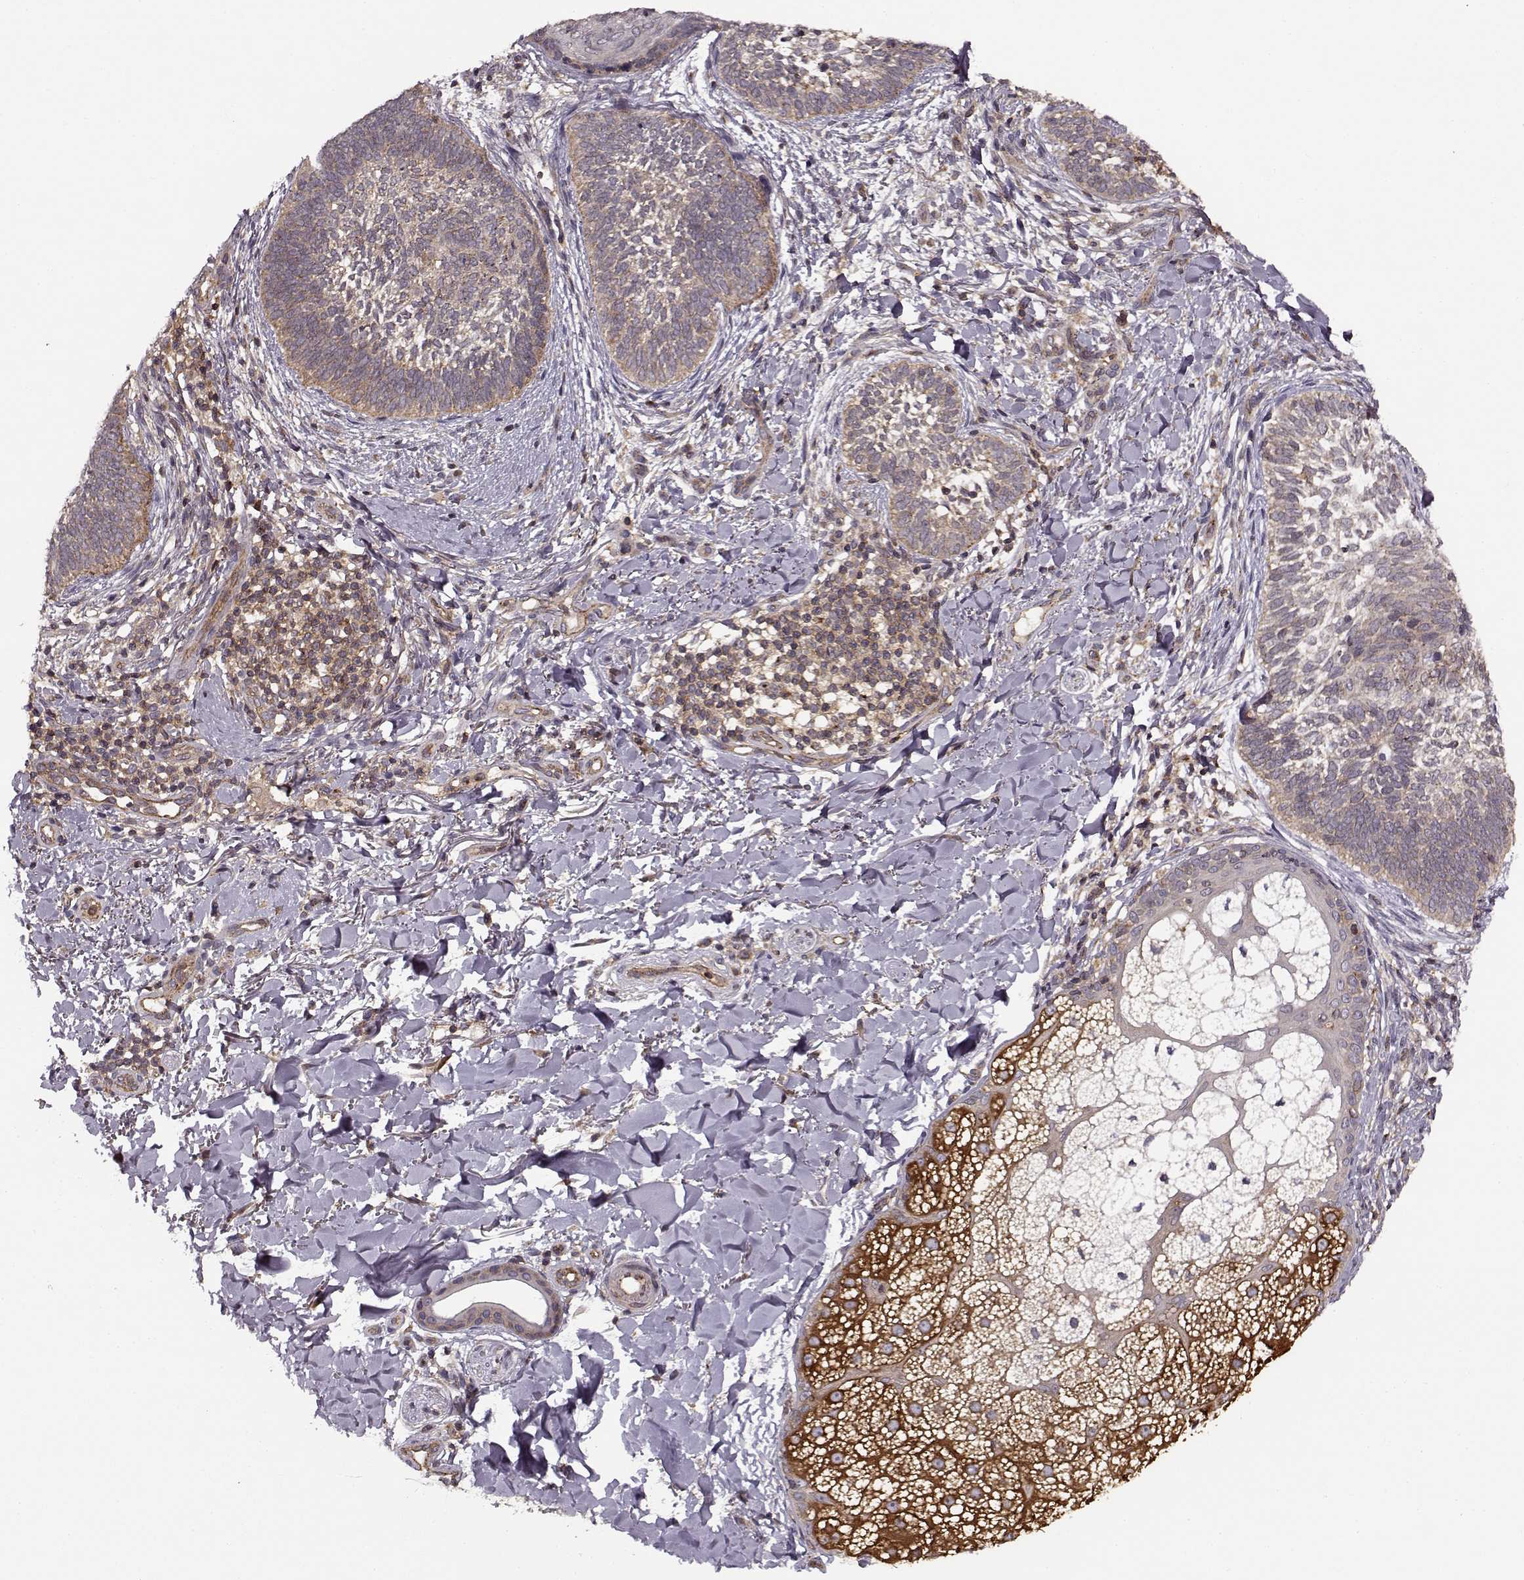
{"staining": {"intensity": "weak", "quantity": ">75%", "location": "cytoplasmic/membranous"}, "tissue": "skin cancer", "cell_type": "Tumor cells", "image_type": "cancer", "snomed": [{"axis": "morphology", "description": "Normal tissue, NOS"}, {"axis": "morphology", "description": "Basal cell carcinoma"}, {"axis": "topography", "description": "Skin"}], "caption": "This is an image of IHC staining of skin basal cell carcinoma, which shows weak positivity in the cytoplasmic/membranous of tumor cells.", "gene": "IFRD2", "patient": {"sex": "male", "age": 46}}